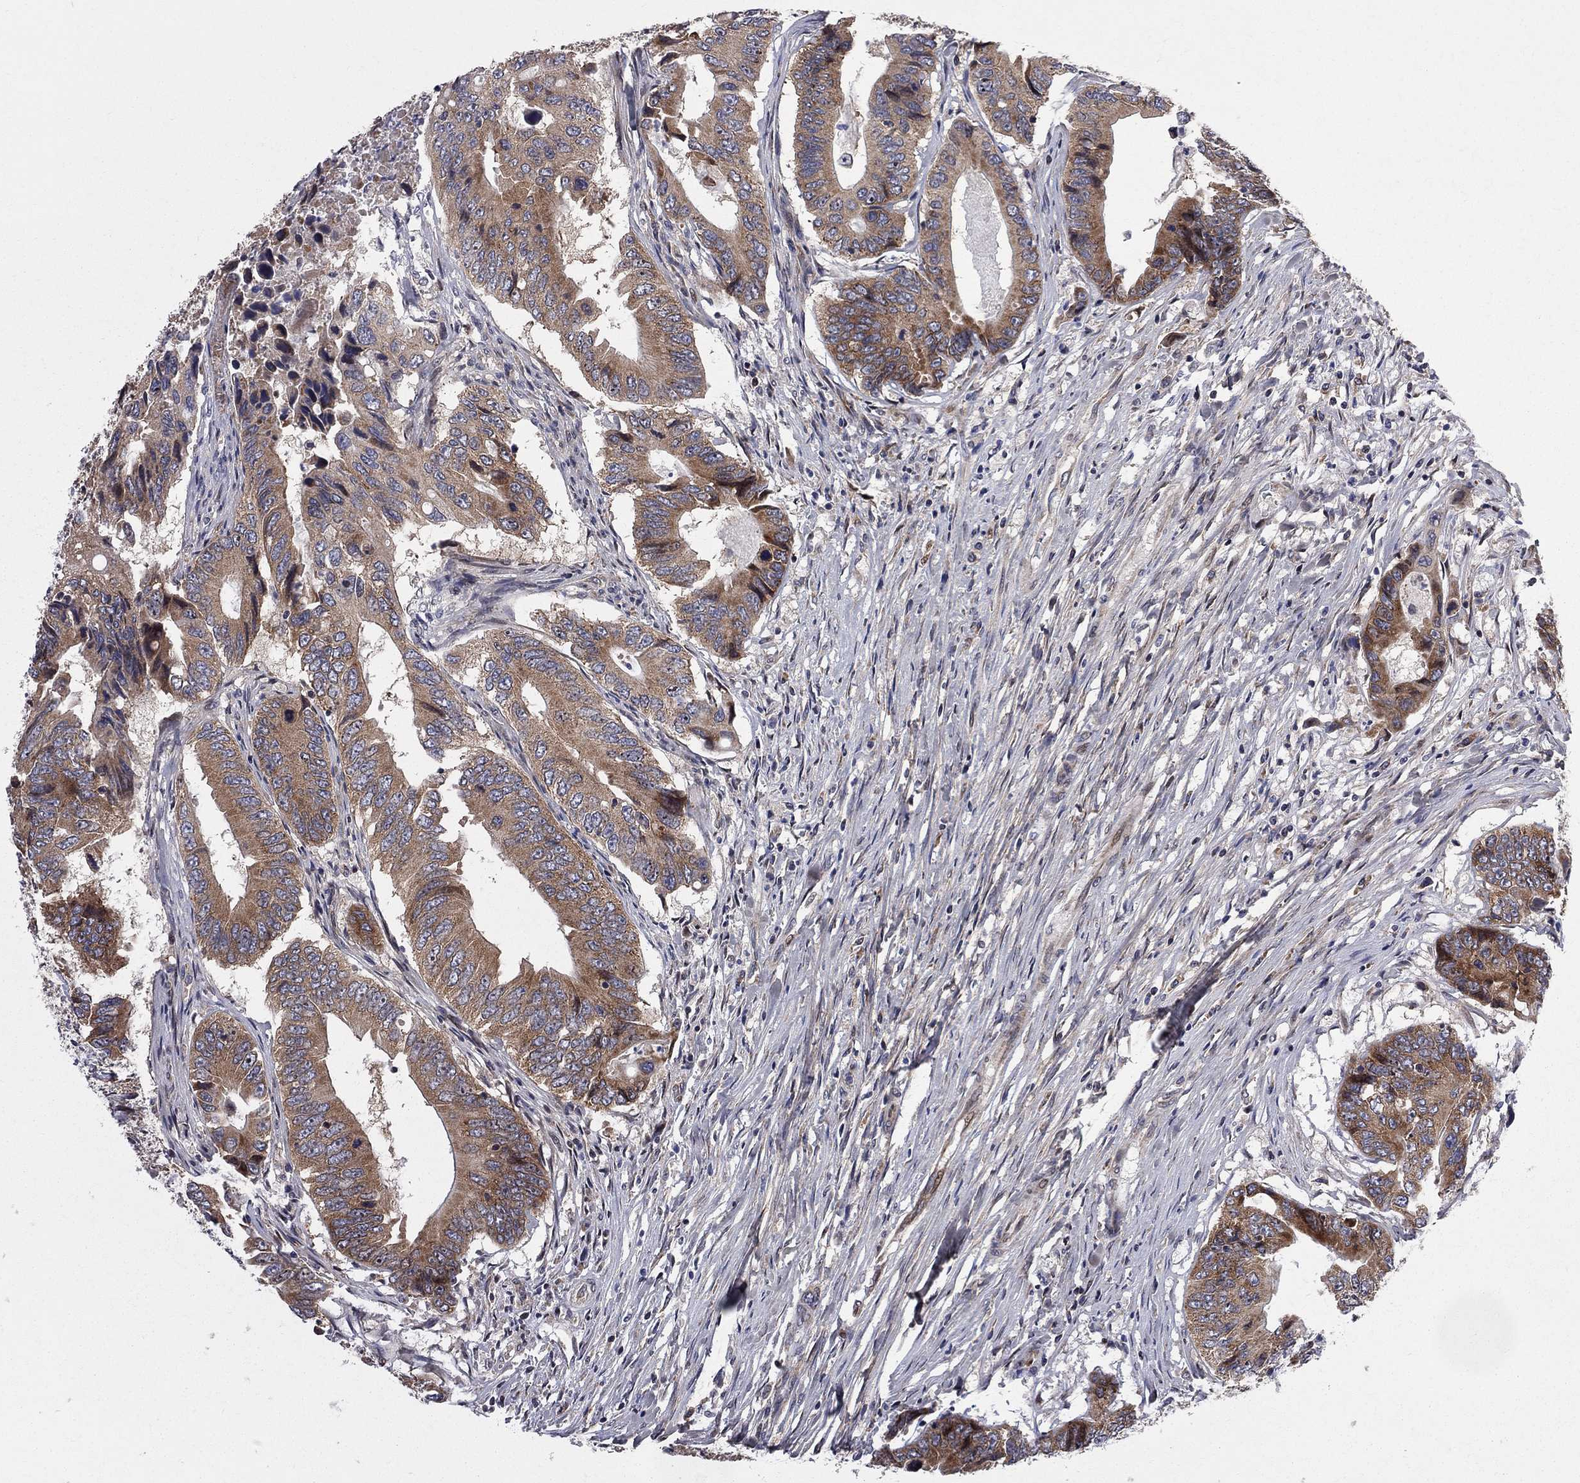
{"staining": {"intensity": "moderate", "quantity": ">75%", "location": "cytoplasmic/membranous"}, "tissue": "colorectal cancer", "cell_type": "Tumor cells", "image_type": "cancer", "snomed": [{"axis": "morphology", "description": "Adenocarcinoma, NOS"}, {"axis": "topography", "description": "Colon"}], "caption": "A brown stain labels moderate cytoplasmic/membranous expression of a protein in human adenocarcinoma (colorectal) tumor cells.", "gene": "CNOT11", "patient": {"sex": "female", "age": 90}}